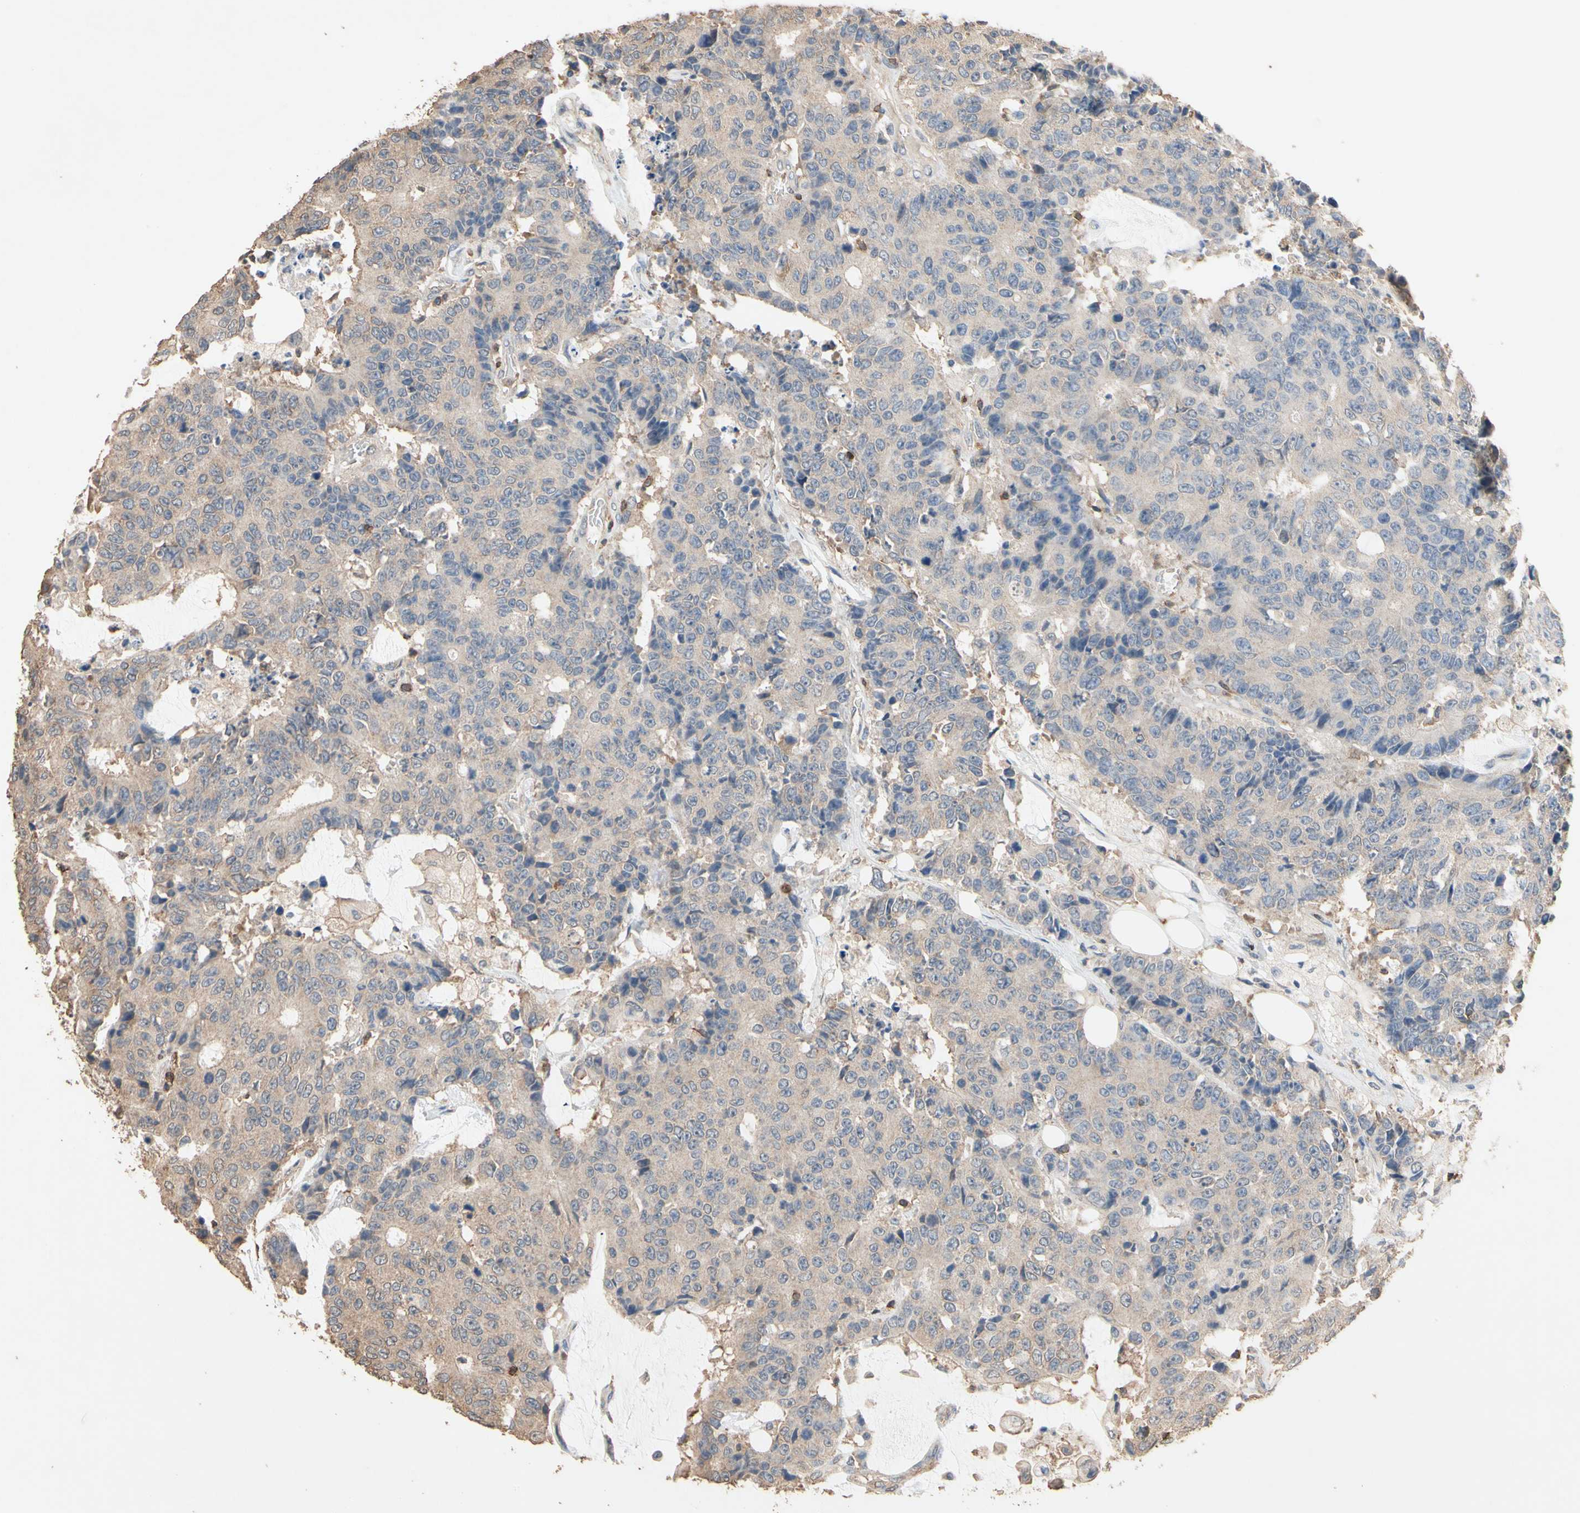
{"staining": {"intensity": "negative", "quantity": "none", "location": "none"}, "tissue": "colorectal cancer", "cell_type": "Tumor cells", "image_type": "cancer", "snomed": [{"axis": "morphology", "description": "Adenocarcinoma, NOS"}, {"axis": "topography", "description": "Colon"}], "caption": "Tumor cells show no significant staining in colorectal cancer (adenocarcinoma).", "gene": "MAP3K10", "patient": {"sex": "female", "age": 86}}